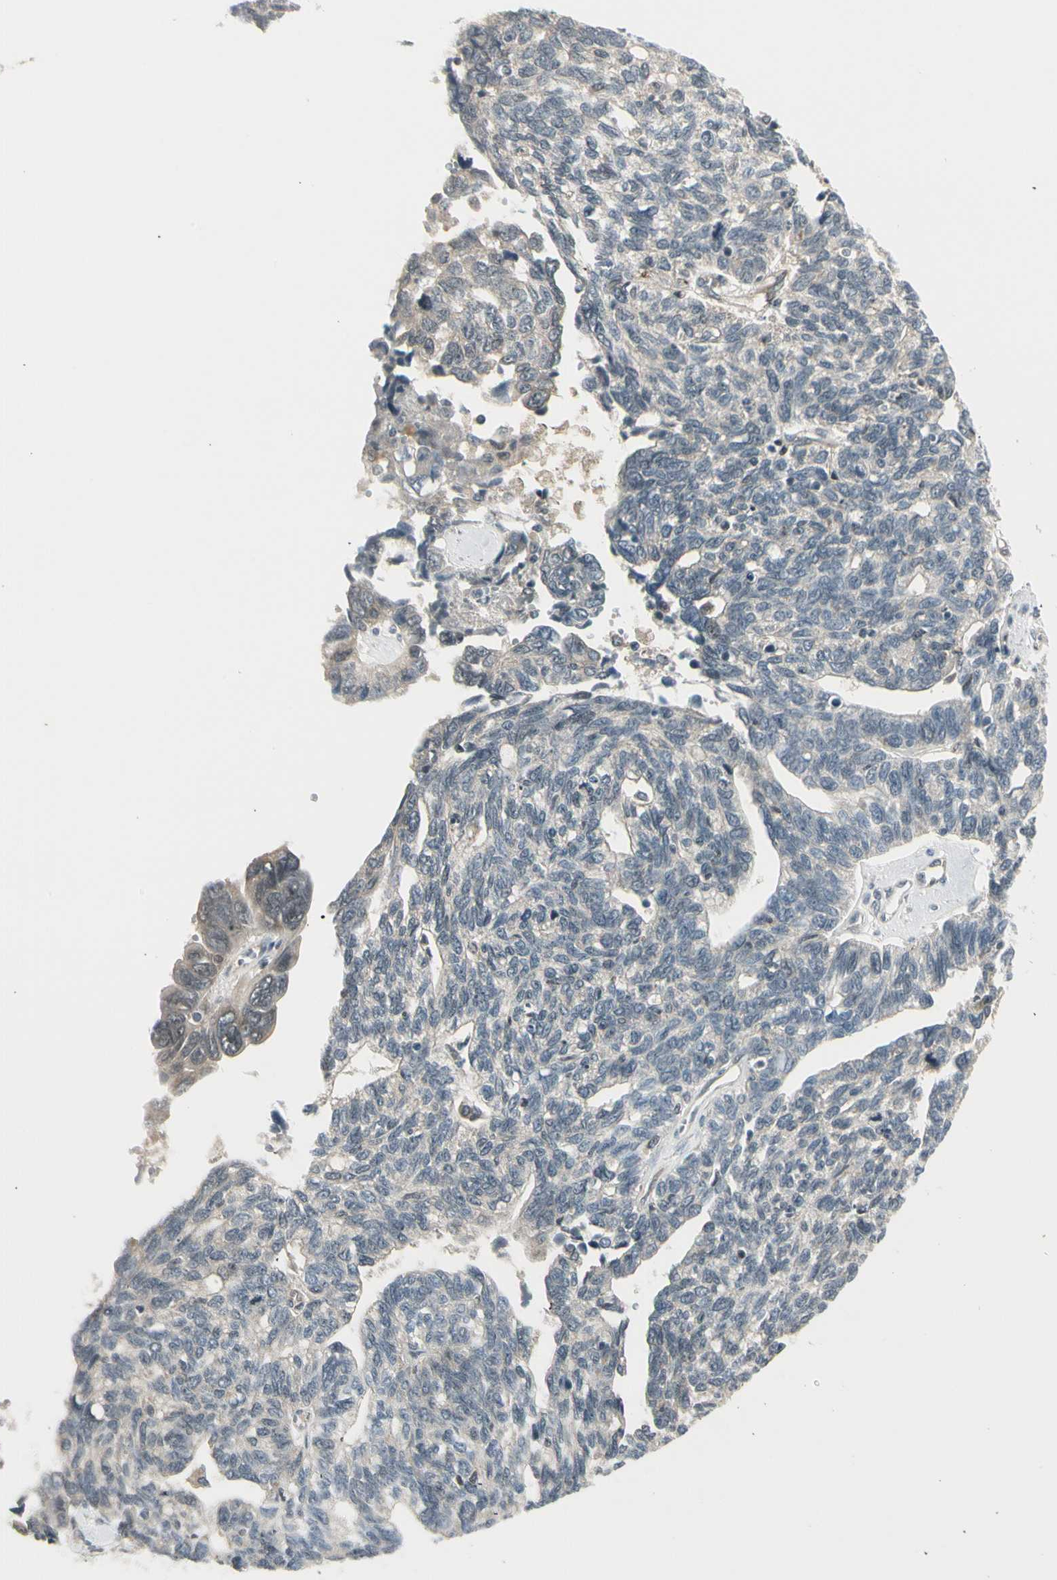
{"staining": {"intensity": "weak", "quantity": "<25%", "location": "cytoplasmic/membranous"}, "tissue": "ovarian cancer", "cell_type": "Tumor cells", "image_type": "cancer", "snomed": [{"axis": "morphology", "description": "Cystadenocarcinoma, serous, NOS"}, {"axis": "topography", "description": "Ovary"}], "caption": "Immunohistochemistry (IHC) of ovarian serous cystadenocarcinoma demonstrates no staining in tumor cells. (Stains: DAB IHC with hematoxylin counter stain, Microscopy: brightfield microscopy at high magnification).", "gene": "SVBP", "patient": {"sex": "female", "age": 79}}